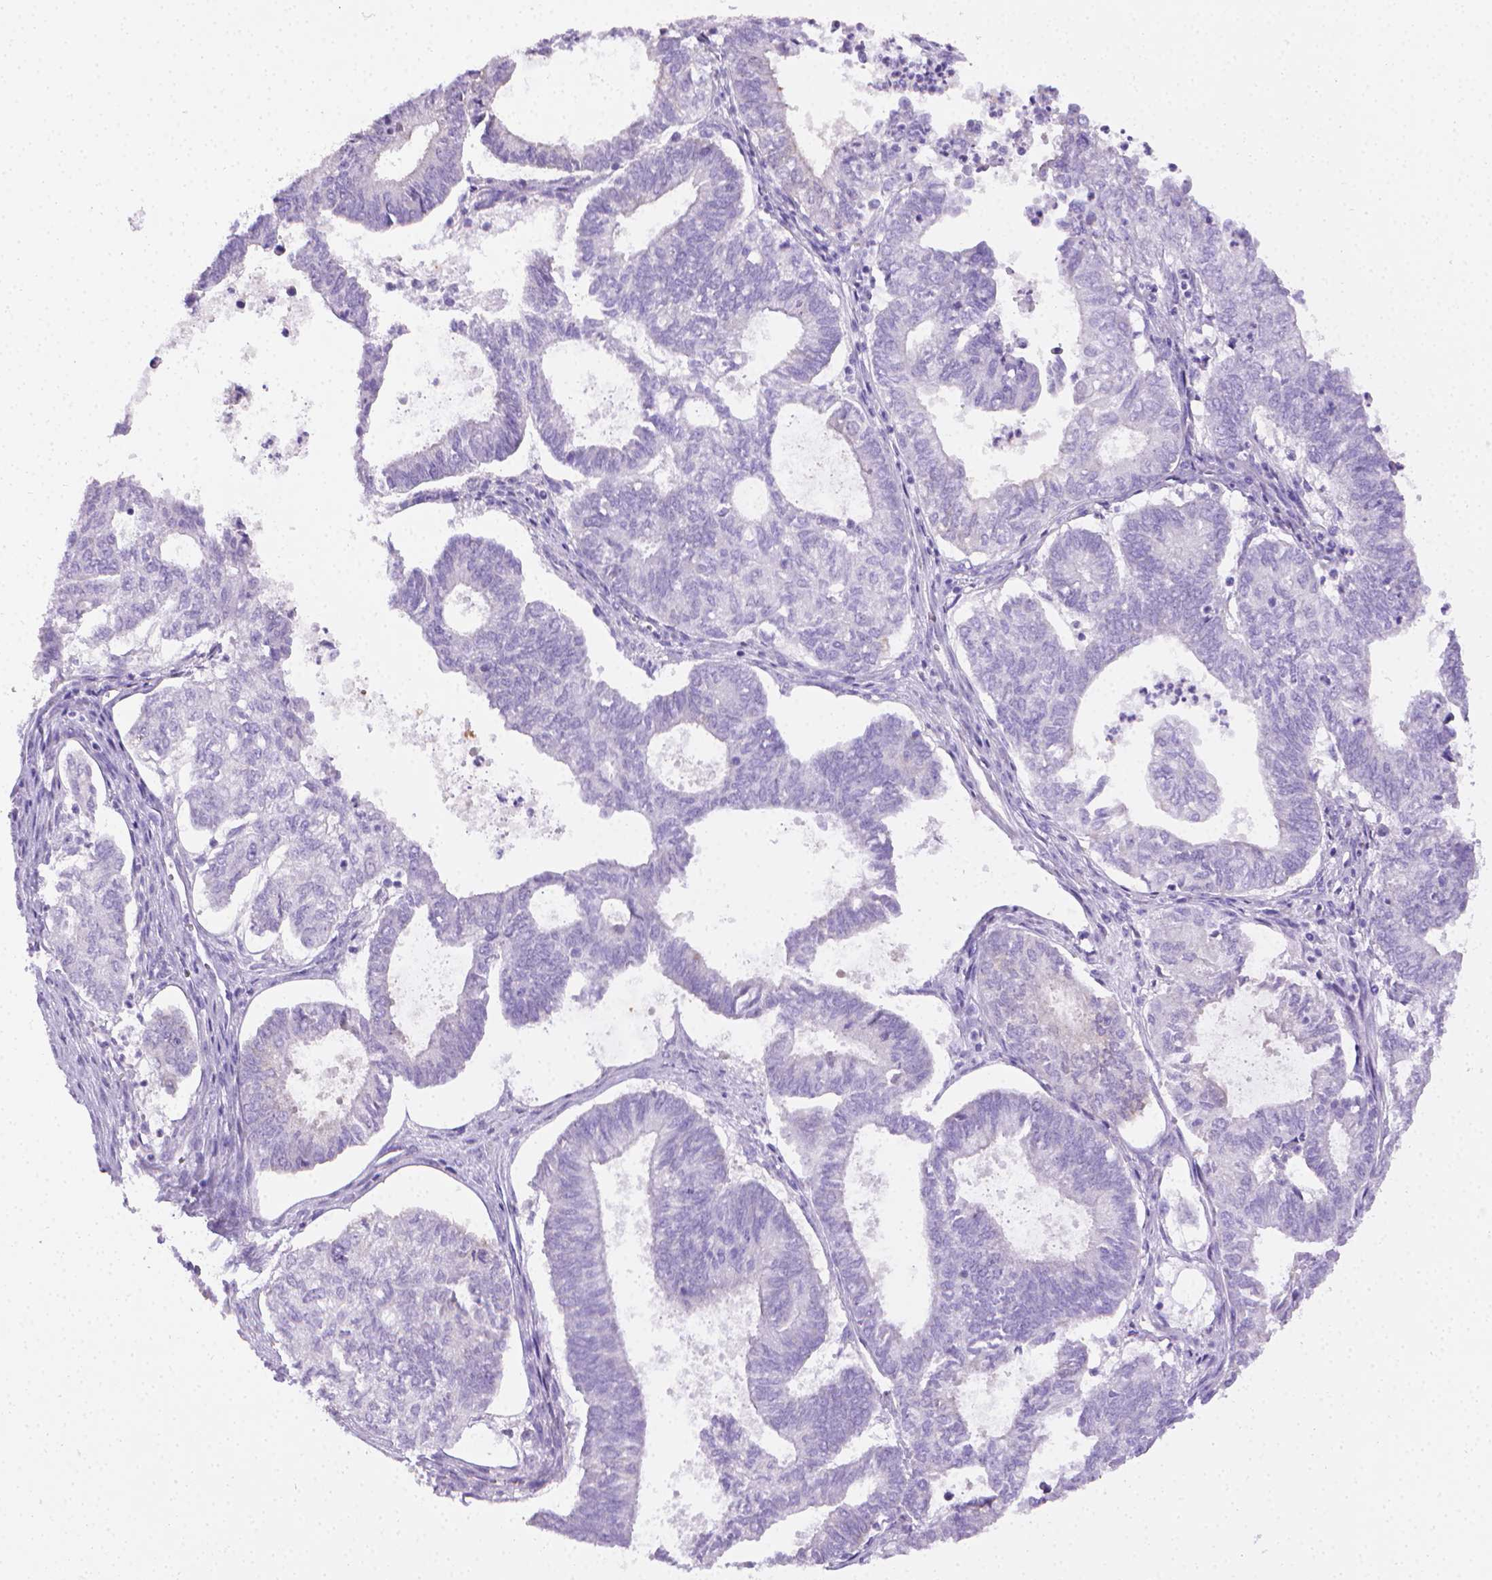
{"staining": {"intensity": "negative", "quantity": "none", "location": "none"}, "tissue": "ovarian cancer", "cell_type": "Tumor cells", "image_type": "cancer", "snomed": [{"axis": "morphology", "description": "Carcinoma, endometroid"}, {"axis": "topography", "description": "Ovary"}], "caption": "This is an immunohistochemistry micrograph of human ovarian endometroid carcinoma. There is no expression in tumor cells.", "gene": "PNMA2", "patient": {"sex": "female", "age": 64}}